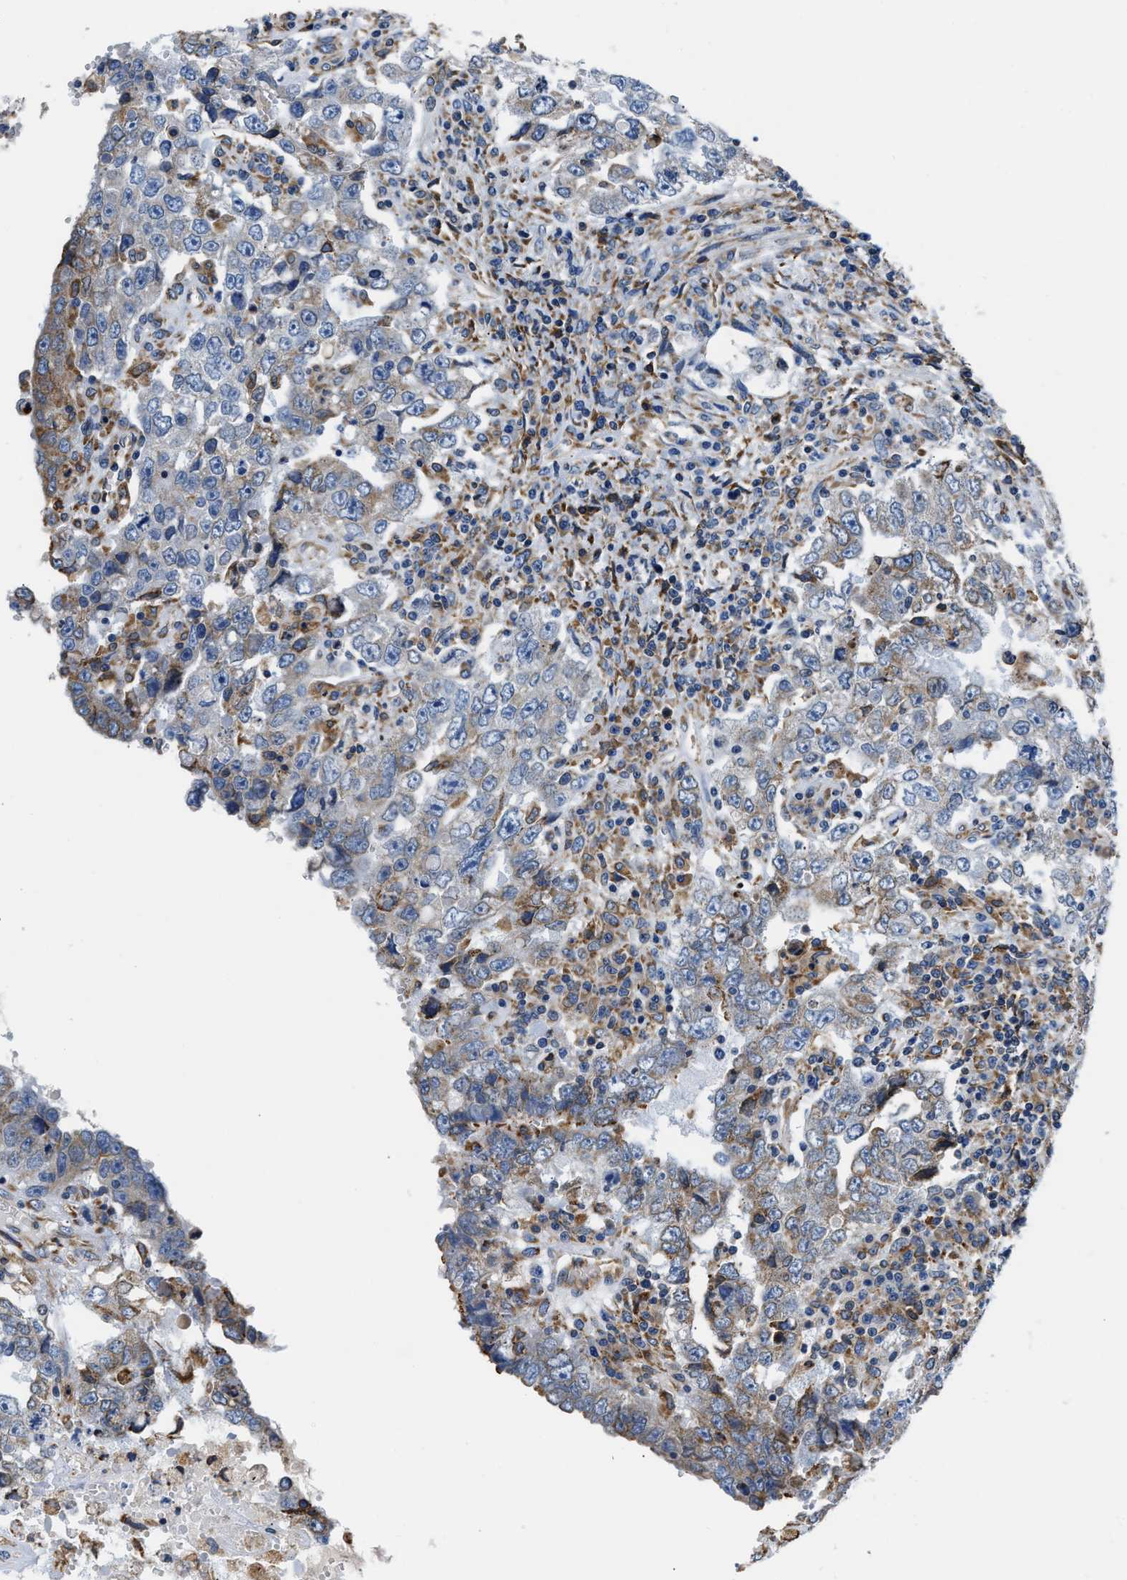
{"staining": {"intensity": "weak", "quantity": "<25%", "location": "cytoplasmic/membranous"}, "tissue": "testis cancer", "cell_type": "Tumor cells", "image_type": "cancer", "snomed": [{"axis": "morphology", "description": "Carcinoma, Embryonal, NOS"}, {"axis": "topography", "description": "Testis"}], "caption": "Protein analysis of testis embryonal carcinoma exhibits no significant expression in tumor cells.", "gene": "HDHD3", "patient": {"sex": "male", "age": 26}}